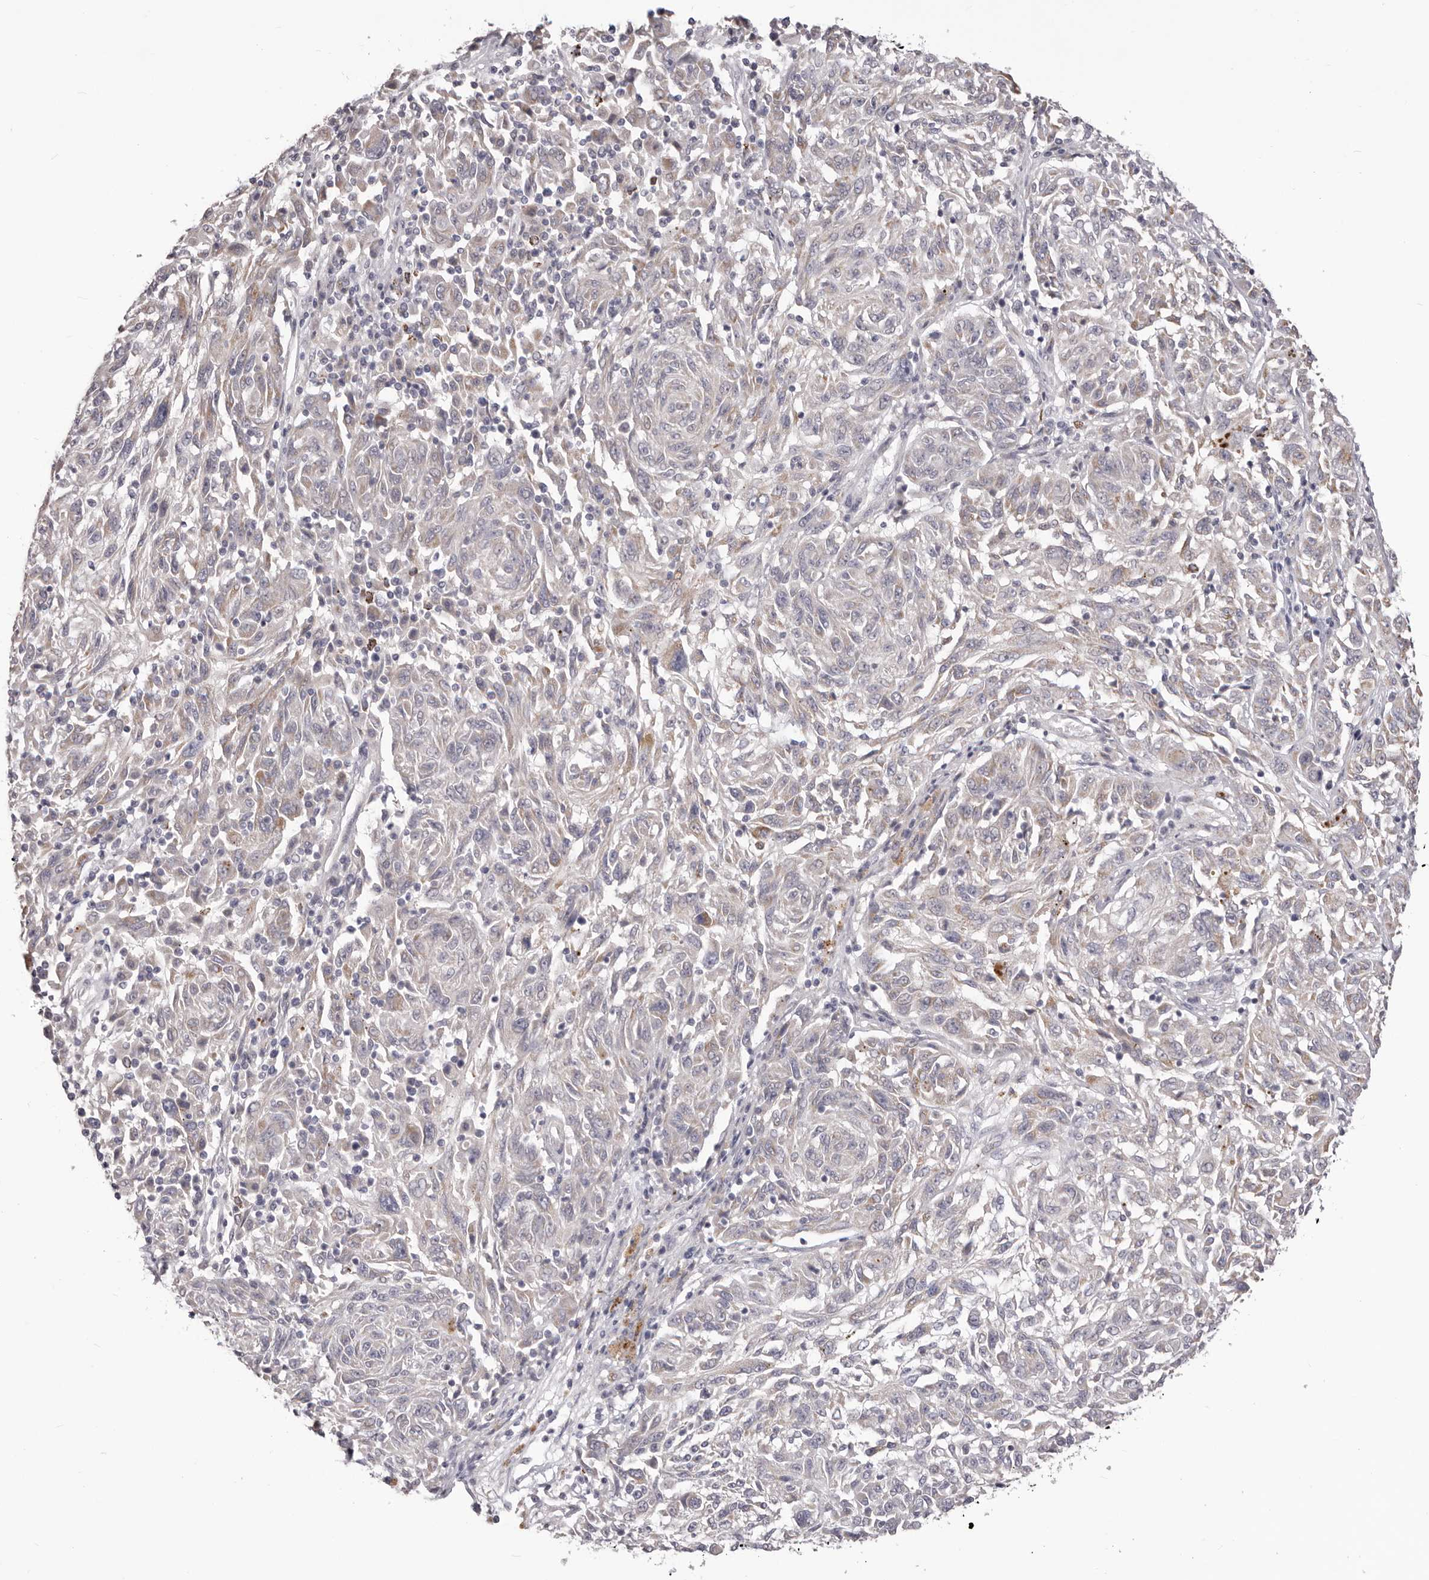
{"staining": {"intensity": "moderate", "quantity": "<25%", "location": "cytoplasmic/membranous"}, "tissue": "melanoma", "cell_type": "Tumor cells", "image_type": "cancer", "snomed": [{"axis": "morphology", "description": "Malignant melanoma, NOS"}, {"axis": "topography", "description": "Skin"}], "caption": "Malignant melanoma stained for a protein demonstrates moderate cytoplasmic/membranous positivity in tumor cells. The staining was performed using DAB (3,3'-diaminobenzidine), with brown indicating positive protein expression. Nuclei are stained blue with hematoxylin.", "gene": "PRMT2", "patient": {"sex": "male", "age": 53}}